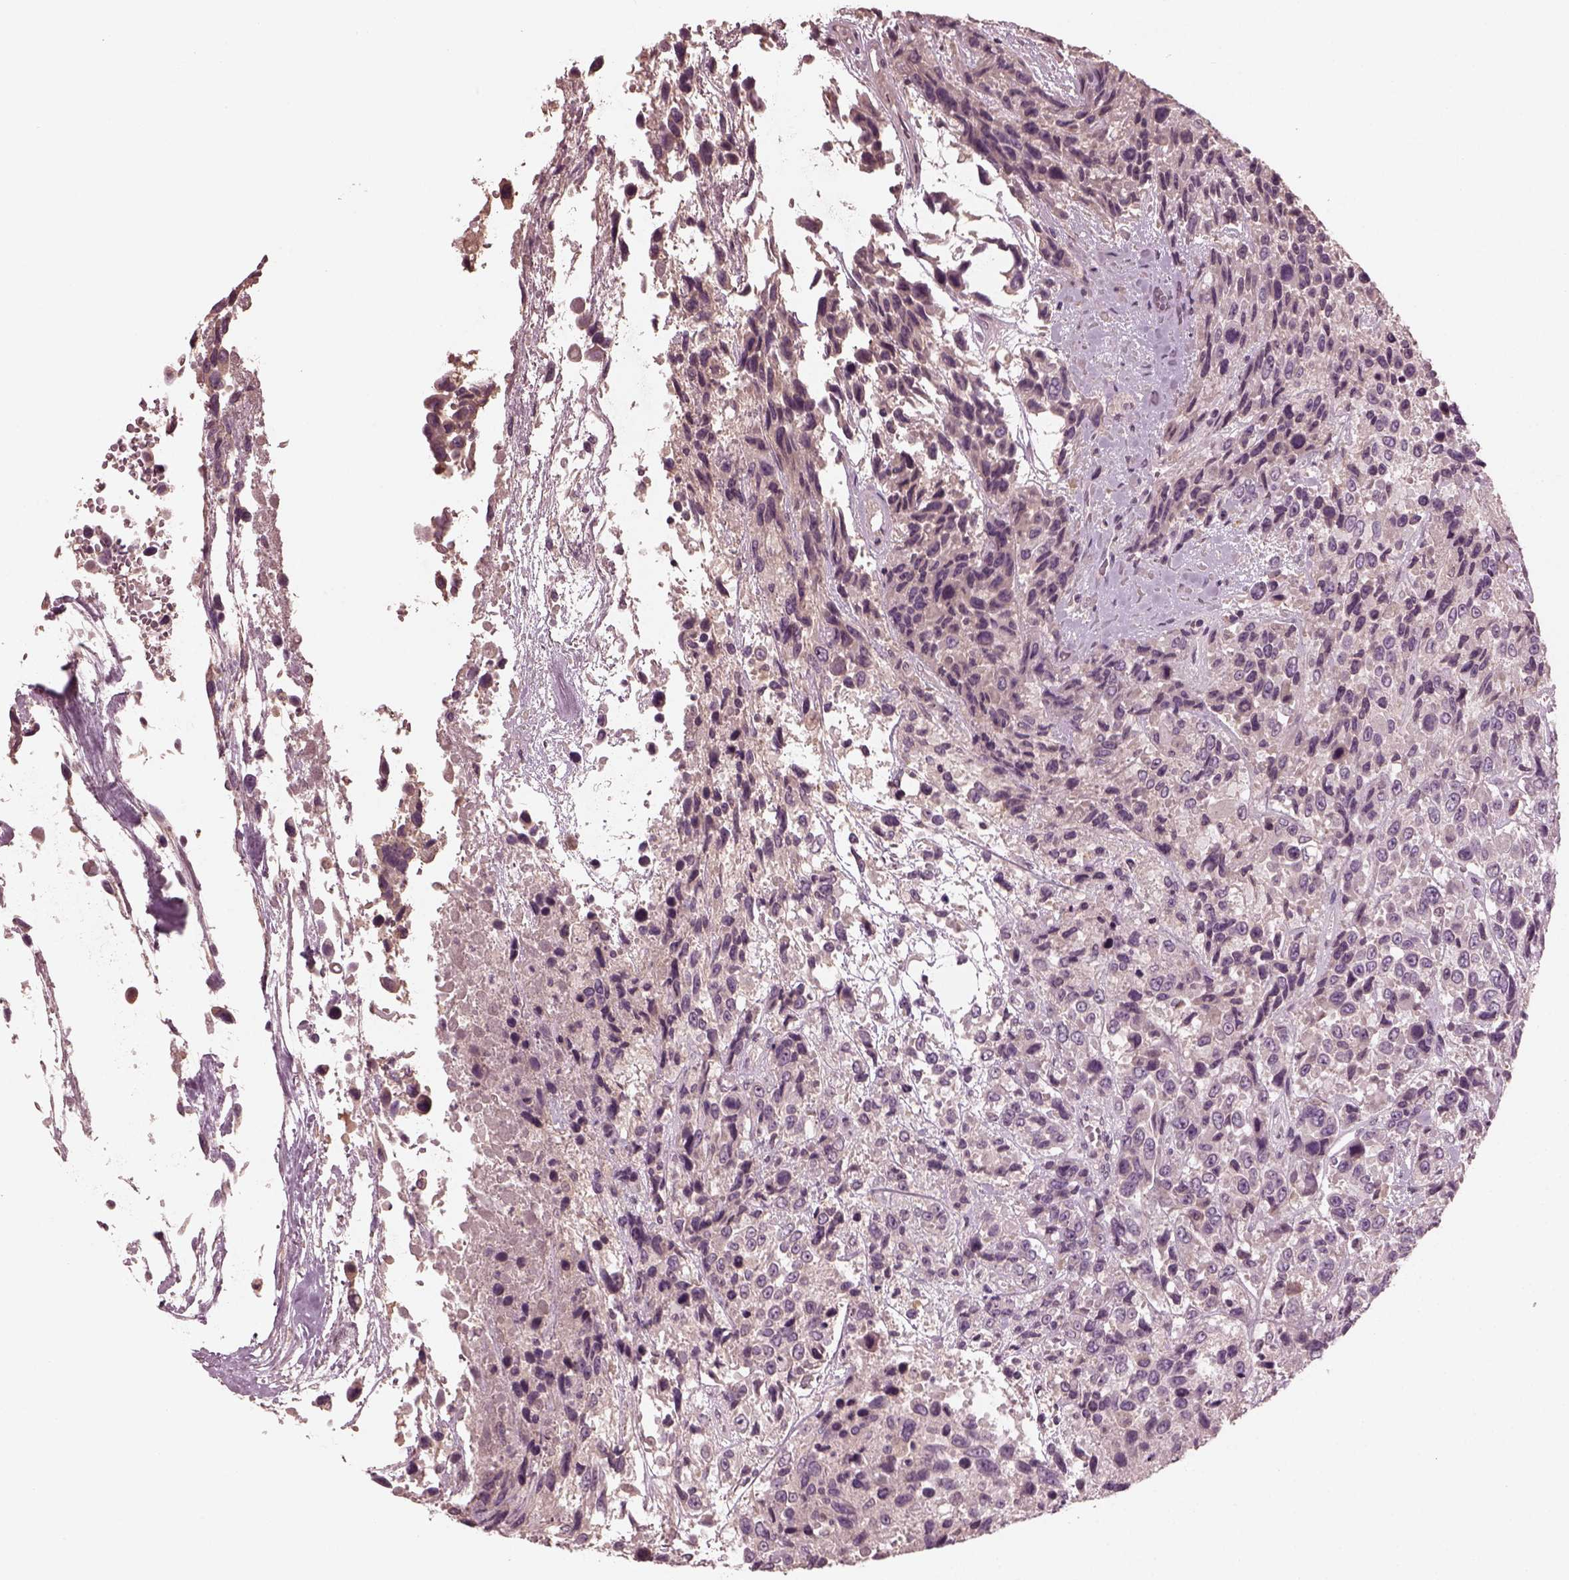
{"staining": {"intensity": "negative", "quantity": "none", "location": "none"}, "tissue": "urothelial cancer", "cell_type": "Tumor cells", "image_type": "cancer", "snomed": [{"axis": "morphology", "description": "Urothelial carcinoma, High grade"}, {"axis": "topography", "description": "Urinary bladder"}], "caption": "The immunohistochemistry photomicrograph has no significant expression in tumor cells of high-grade urothelial carcinoma tissue.", "gene": "PORCN", "patient": {"sex": "female", "age": 70}}